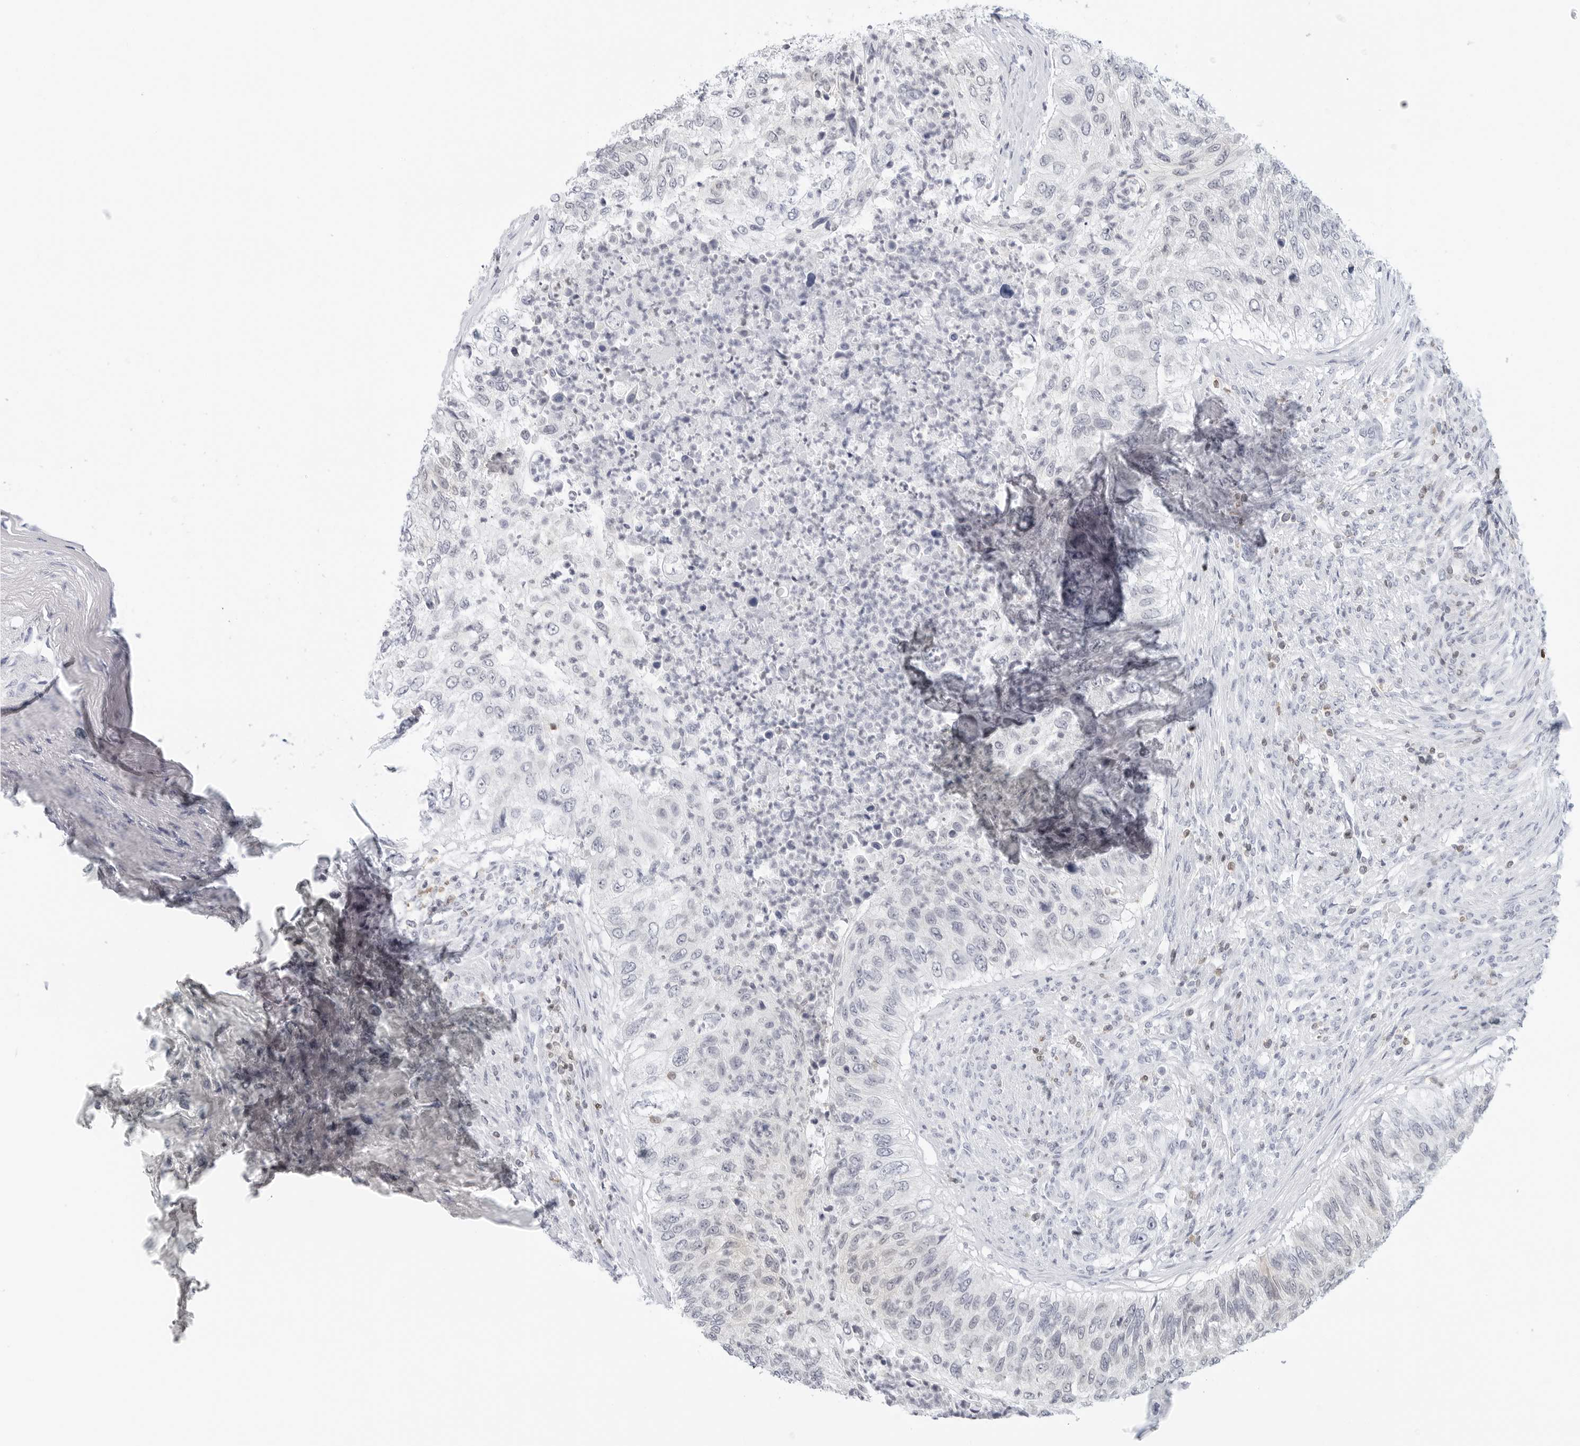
{"staining": {"intensity": "negative", "quantity": "none", "location": "none"}, "tissue": "urothelial cancer", "cell_type": "Tumor cells", "image_type": "cancer", "snomed": [{"axis": "morphology", "description": "Urothelial carcinoma, High grade"}, {"axis": "topography", "description": "Urinary bladder"}], "caption": "The micrograph demonstrates no significant staining in tumor cells of high-grade urothelial carcinoma.", "gene": "SLC9A3R1", "patient": {"sex": "female", "age": 60}}